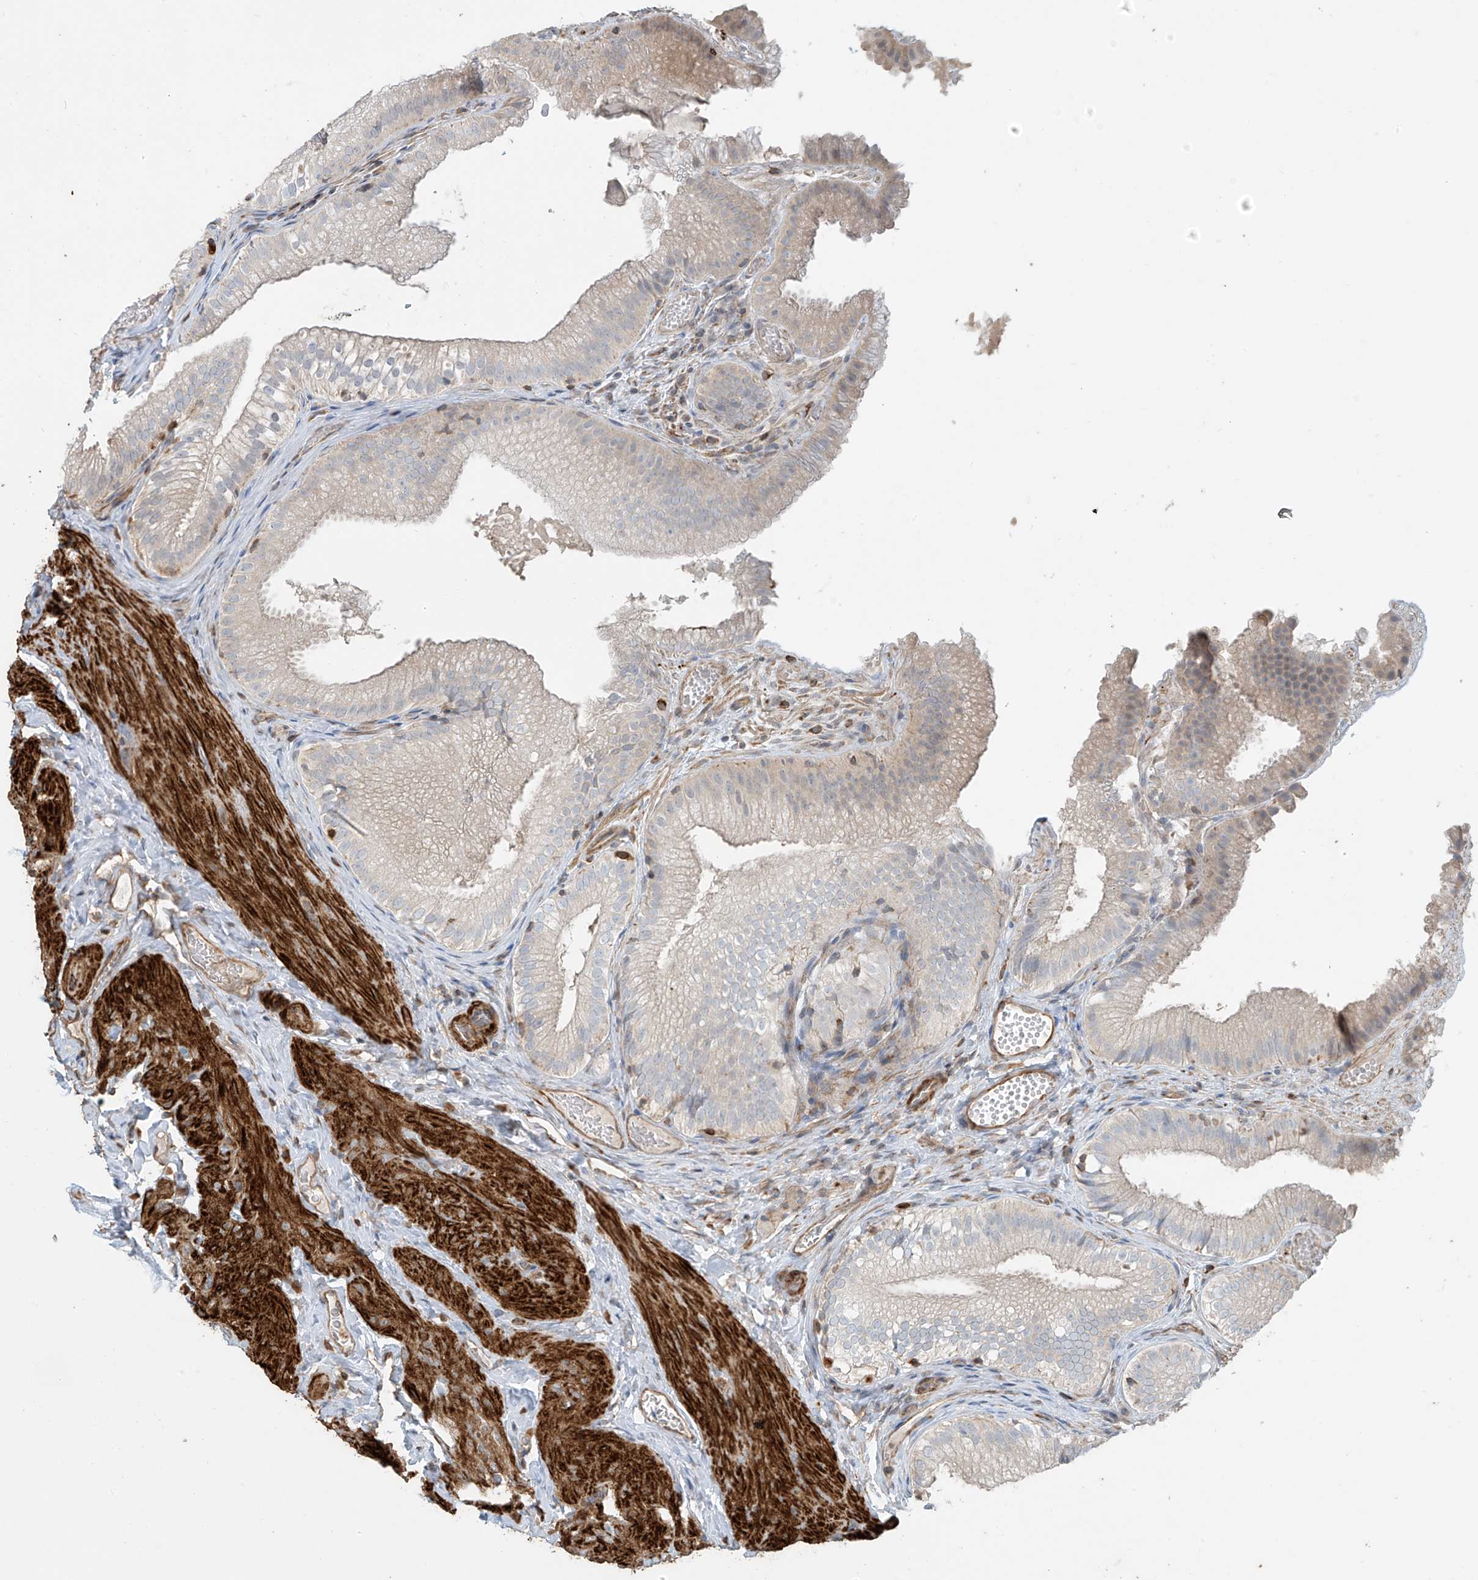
{"staining": {"intensity": "weak", "quantity": "<25%", "location": "cytoplasmic/membranous"}, "tissue": "gallbladder", "cell_type": "Glandular cells", "image_type": "normal", "snomed": [{"axis": "morphology", "description": "Normal tissue, NOS"}, {"axis": "topography", "description": "Gallbladder"}], "caption": "DAB (3,3'-diaminobenzidine) immunohistochemical staining of normal gallbladder reveals no significant staining in glandular cells.", "gene": "SH3BGRL3", "patient": {"sex": "female", "age": 30}}